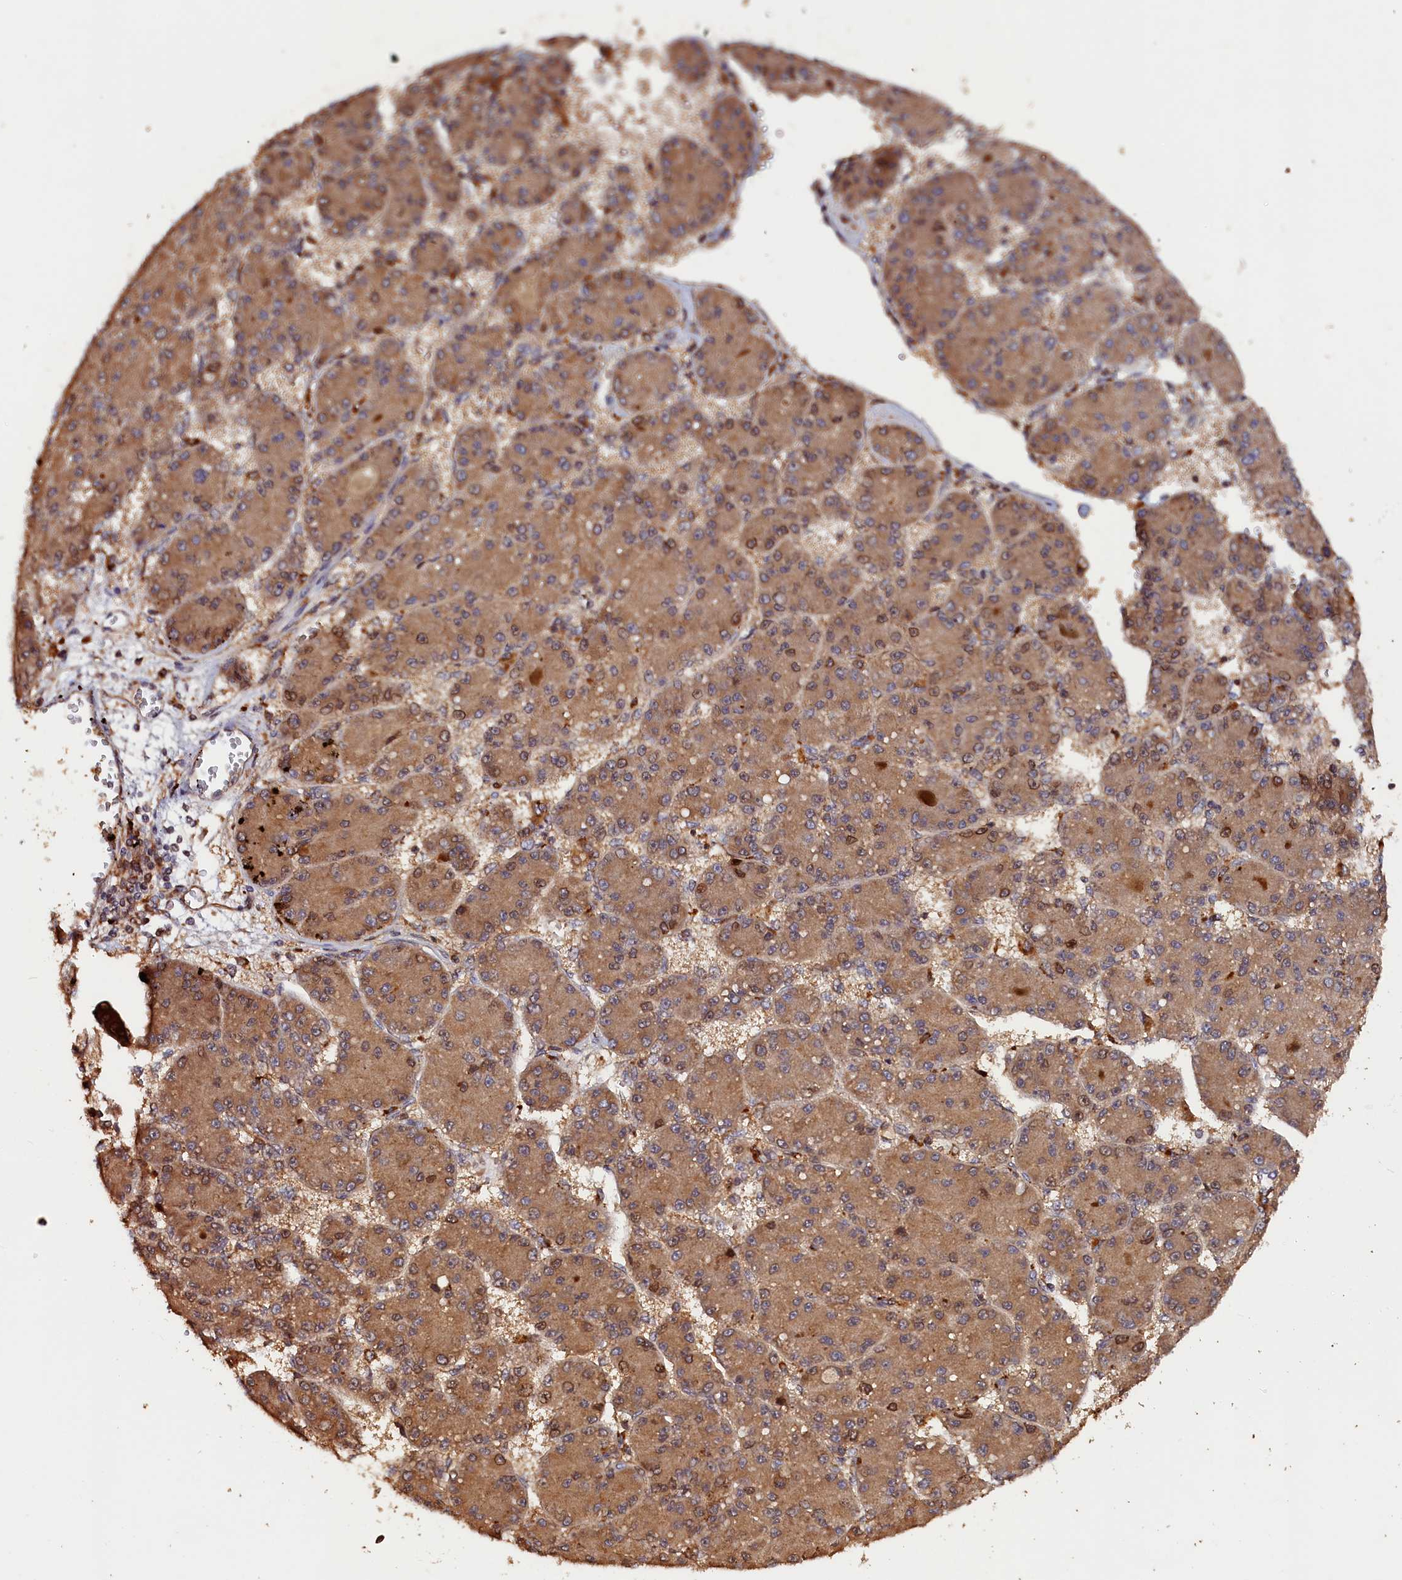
{"staining": {"intensity": "moderate", "quantity": ">75%", "location": "cytoplasmic/membranous"}, "tissue": "liver cancer", "cell_type": "Tumor cells", "image_type": "cancer", "snomed": [{"axis": "morphology", "description": "Carcinoma, Hepatocellular, NOS"}, {"axis": "topography", "description": "Liver"}], "caption": "Brown immunohistochemical staining in human liver cancer reveals moderate cytoplasmic/membranous expression in approximately >75% of tumor cells. Nuclei are stained in blue.", "gene": "HMOX2", "patient": {"sex": "male", "age": 67}}